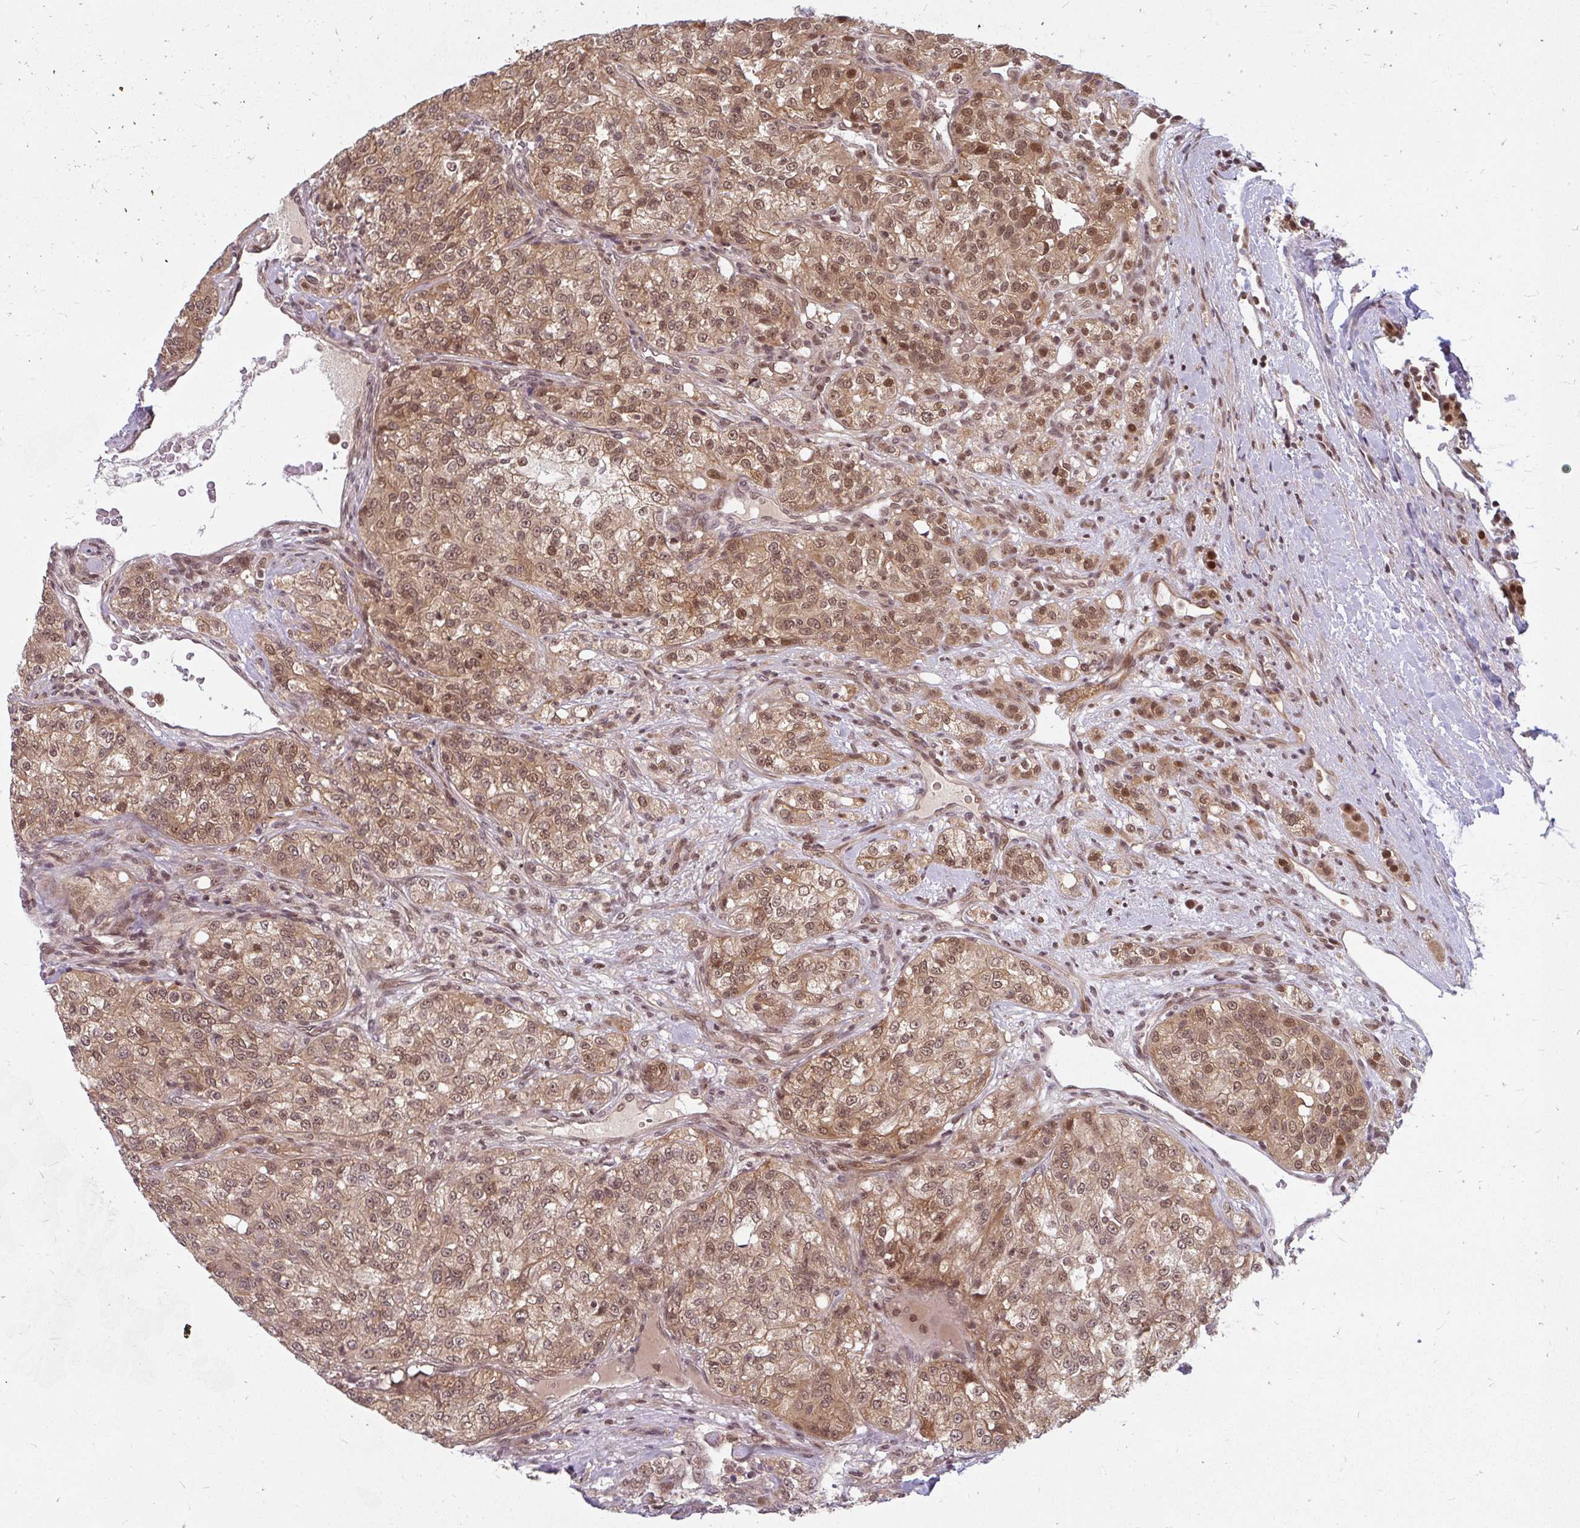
{"staining": {"intensity": "moderate", "quantity": ">75%", "location": "cytoplasmic/membranous,nuclear"}, "tissue": "renal cancer", "cell_type": "Tumor cells", "image_type": "cancer", "snomed": [{"axis": "morphology", "description": "Adenocarcinoma, NOS"}, {"axis": "topography", "description": "Kidney"}], "caption": "High-magnification brightfield microscopy of renal cancer (adenocarcinoma) stained with DAB (3,3'-diaminobenzidine) (brown) and counterstained with hematoxylin (blue). tumor cells exhibit moderate cytoplasmic/membranous and nuclear staining is seen in about>75% of cells.", "gene": "GTF3C6", "patient": {"sex": "female", "age": 63}}